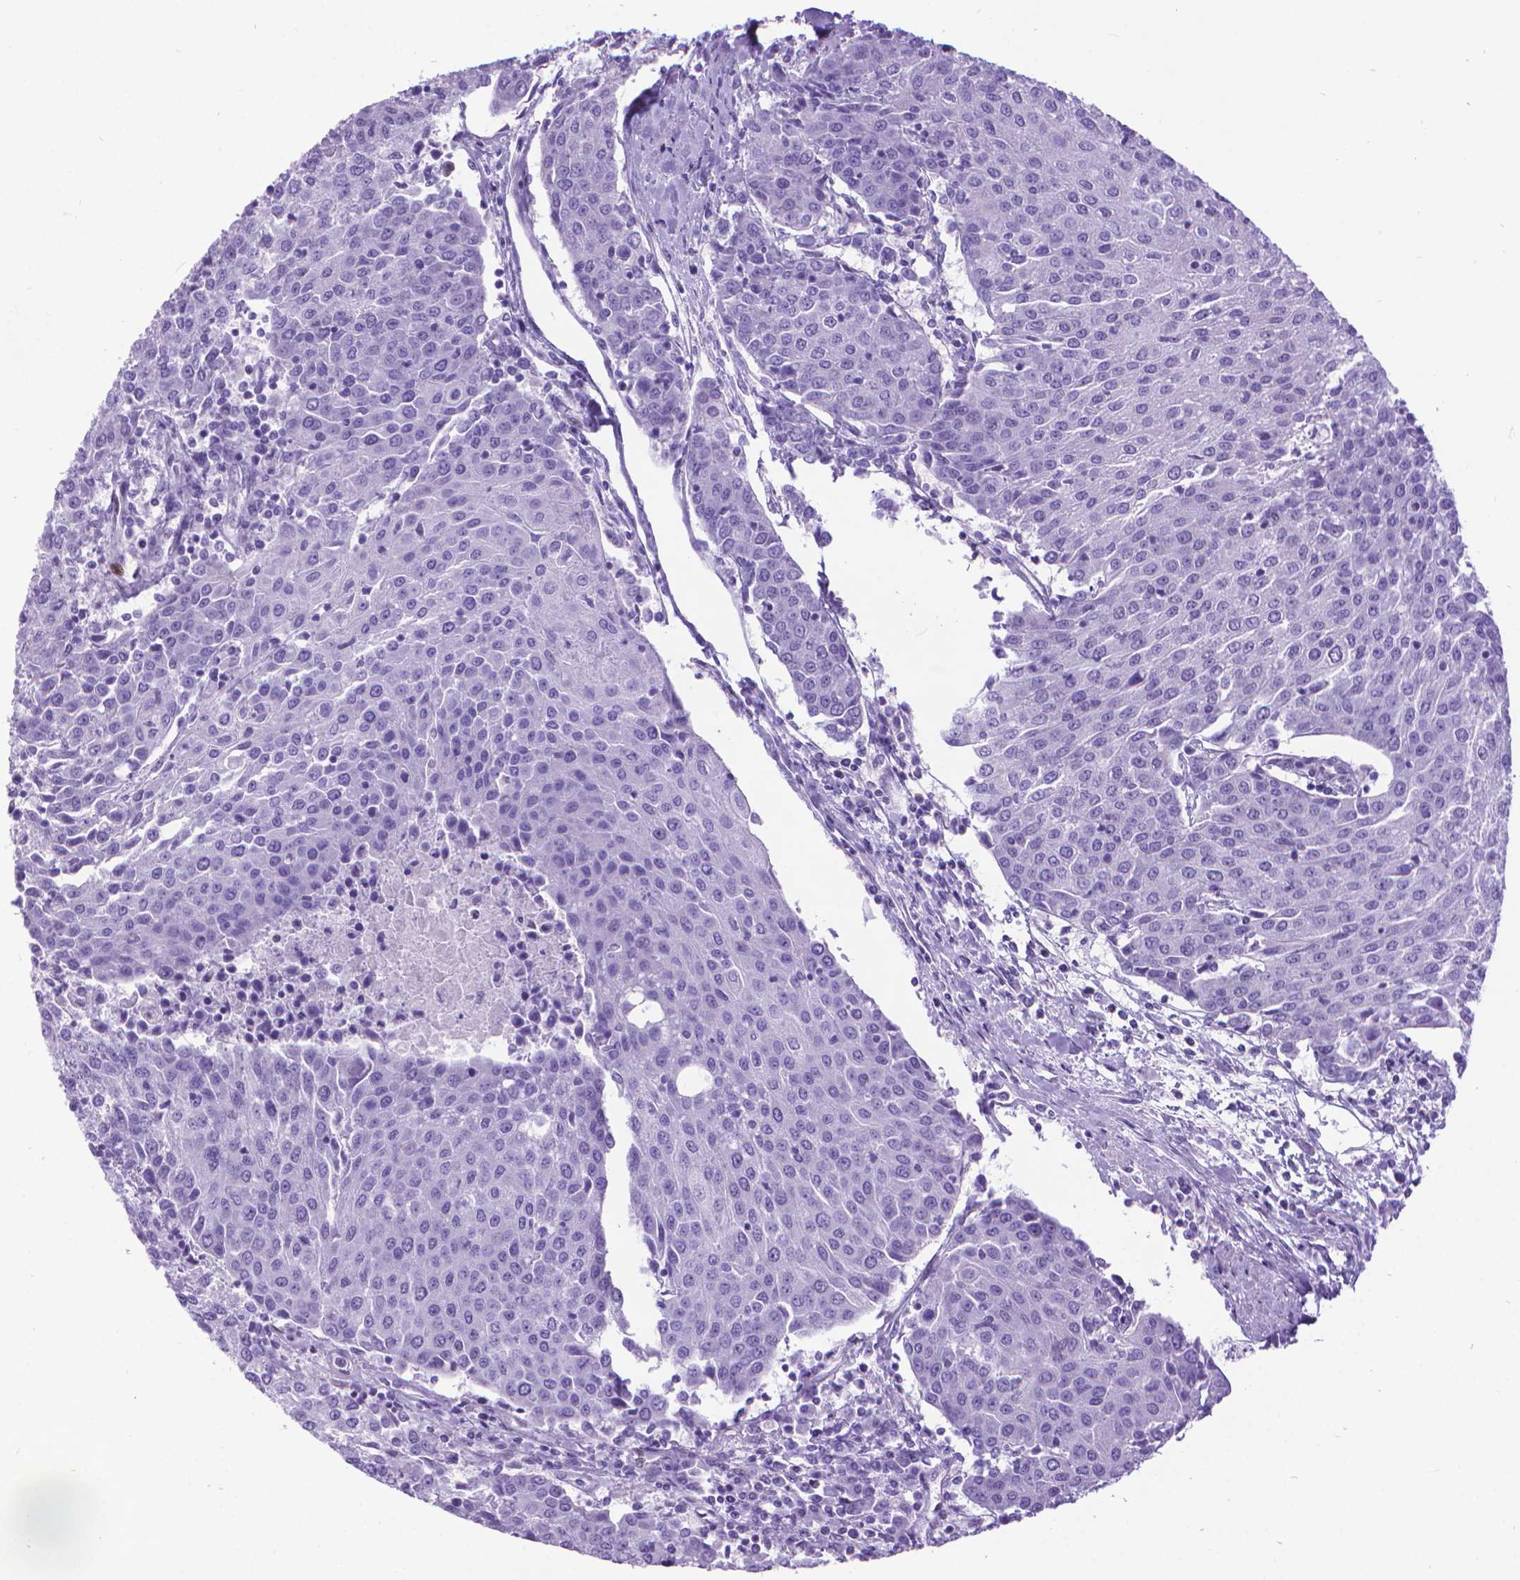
{"staining": {"intensity": "negative", "quantity": "none", "location": "none"}, "tissue": "urothelial cancer", "cell_type": "Tumor cells", "image_type": "cancer", "snomed": [{"axis": "morphology", "description": "Urothelial carcinoma, High grade"}, {"axis": "topography", "description": "Urinary bladder"}], "caption": "DAB (3,3'-diaminobenzidine) immunohistochemical staining of human urothelial cancer shows no significant expression in tumor cells. The staining is performed using DAB brown chromogen with nuclei counter-stained in using hematoxylin.", "gene": "POLE4", "patient": {"sex": "female", "age": 85}}